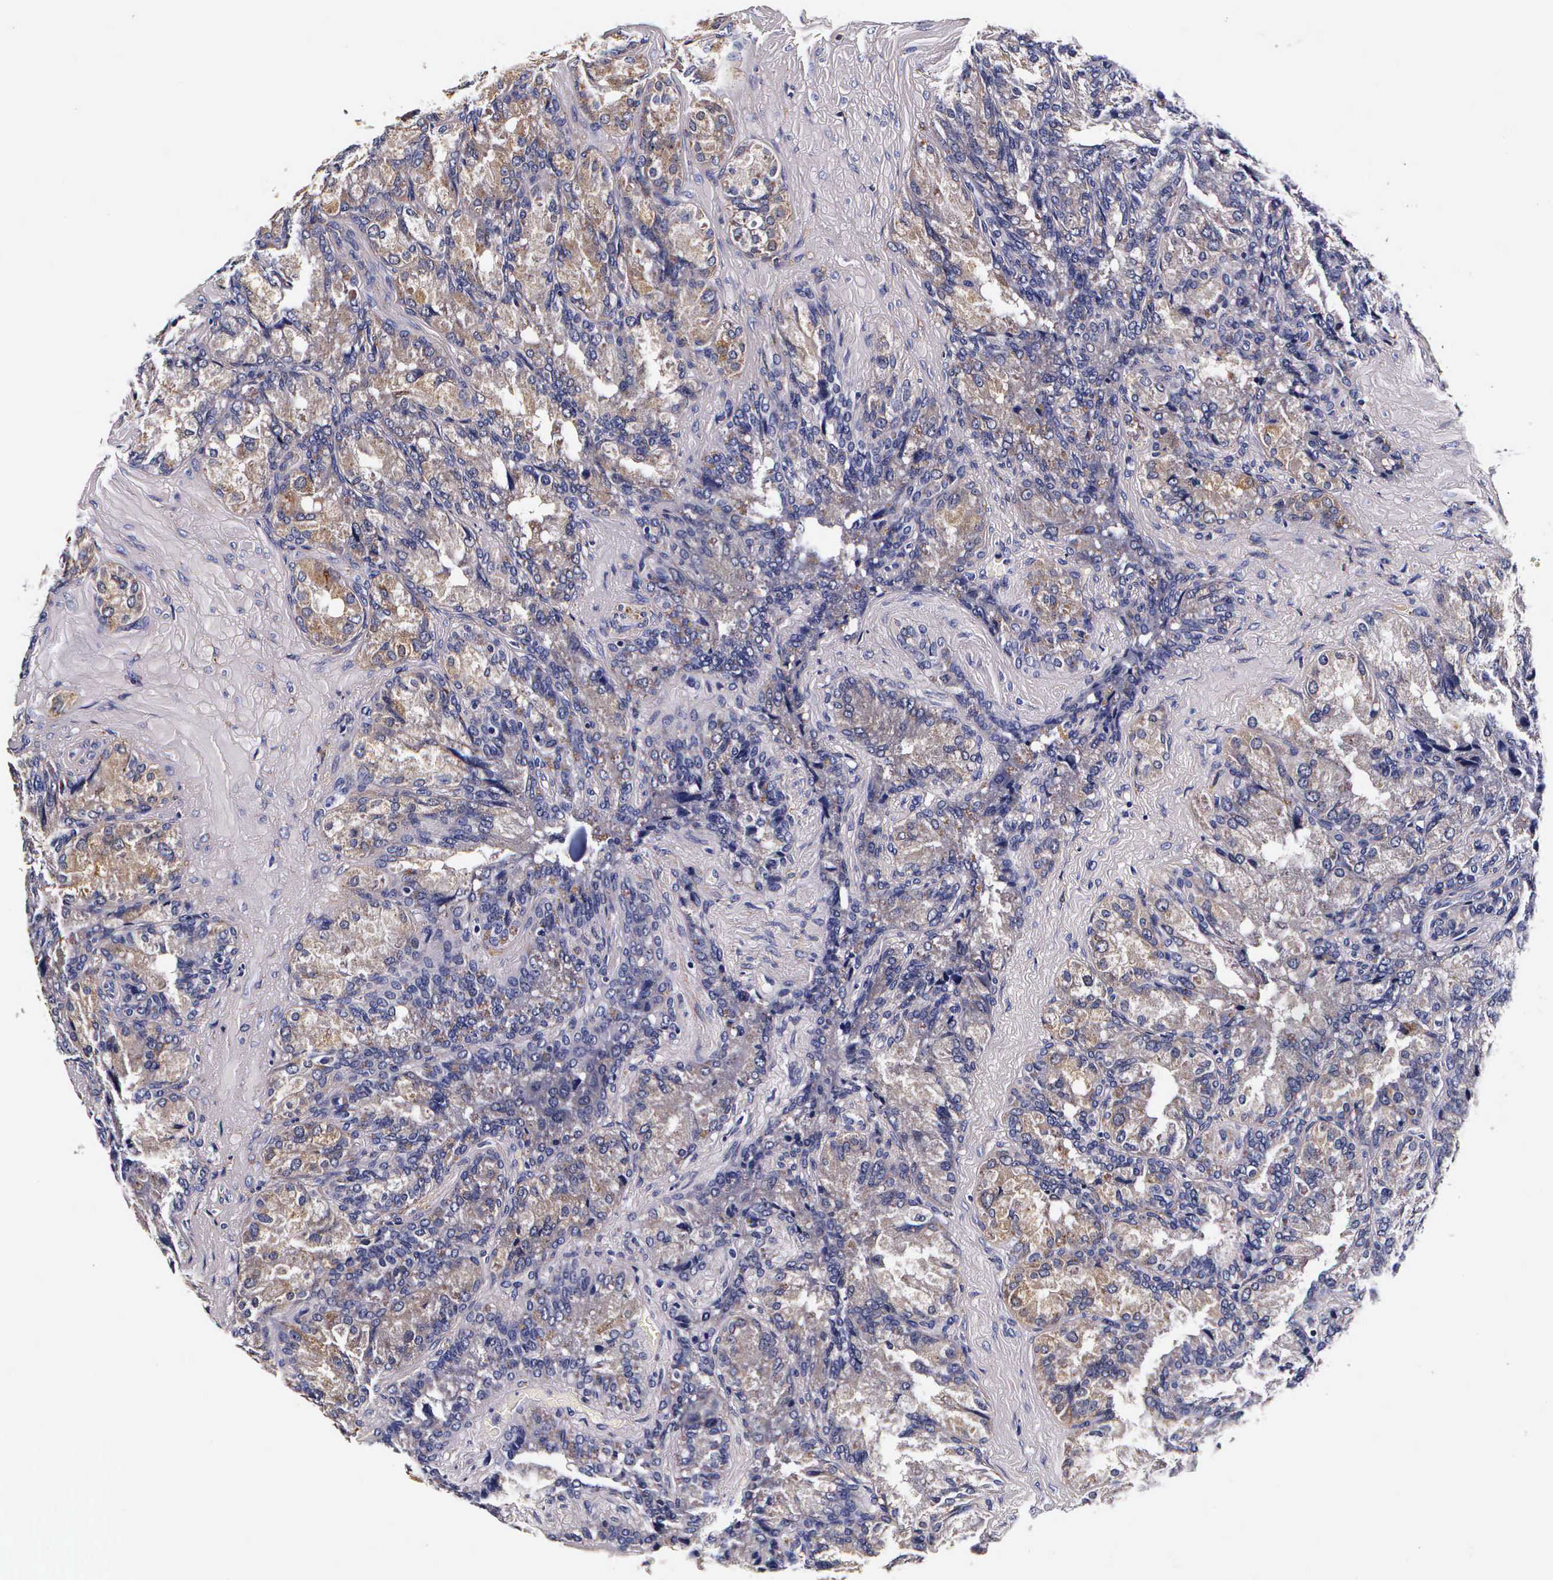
{"staining": {"intensity": "moderate", "quantity": "25%-75%", "location": "cytoplasmic/membranous"}, "tissue": "seminal vesicle", "cell_type": "Glandular cells", "image_type": "normal", "snomed": [{"axis": "morphology", "description": "Normal tissue, NOS"}, {"axis": "topography", "description": "Seminal veicle"}], "caption": "DAB (3,3'-diaminobenzidine) immunohistochemical staining of benign human seminal vesicle shows moderate cytoplasmic/membranous protein staining in about 25%-75% of glandular cells. Immunohistochemistry stains the protein in brown and the nuclei are stained blue.", "gene": "CTSB", "patient": {"sex": "male", "age": 69}}